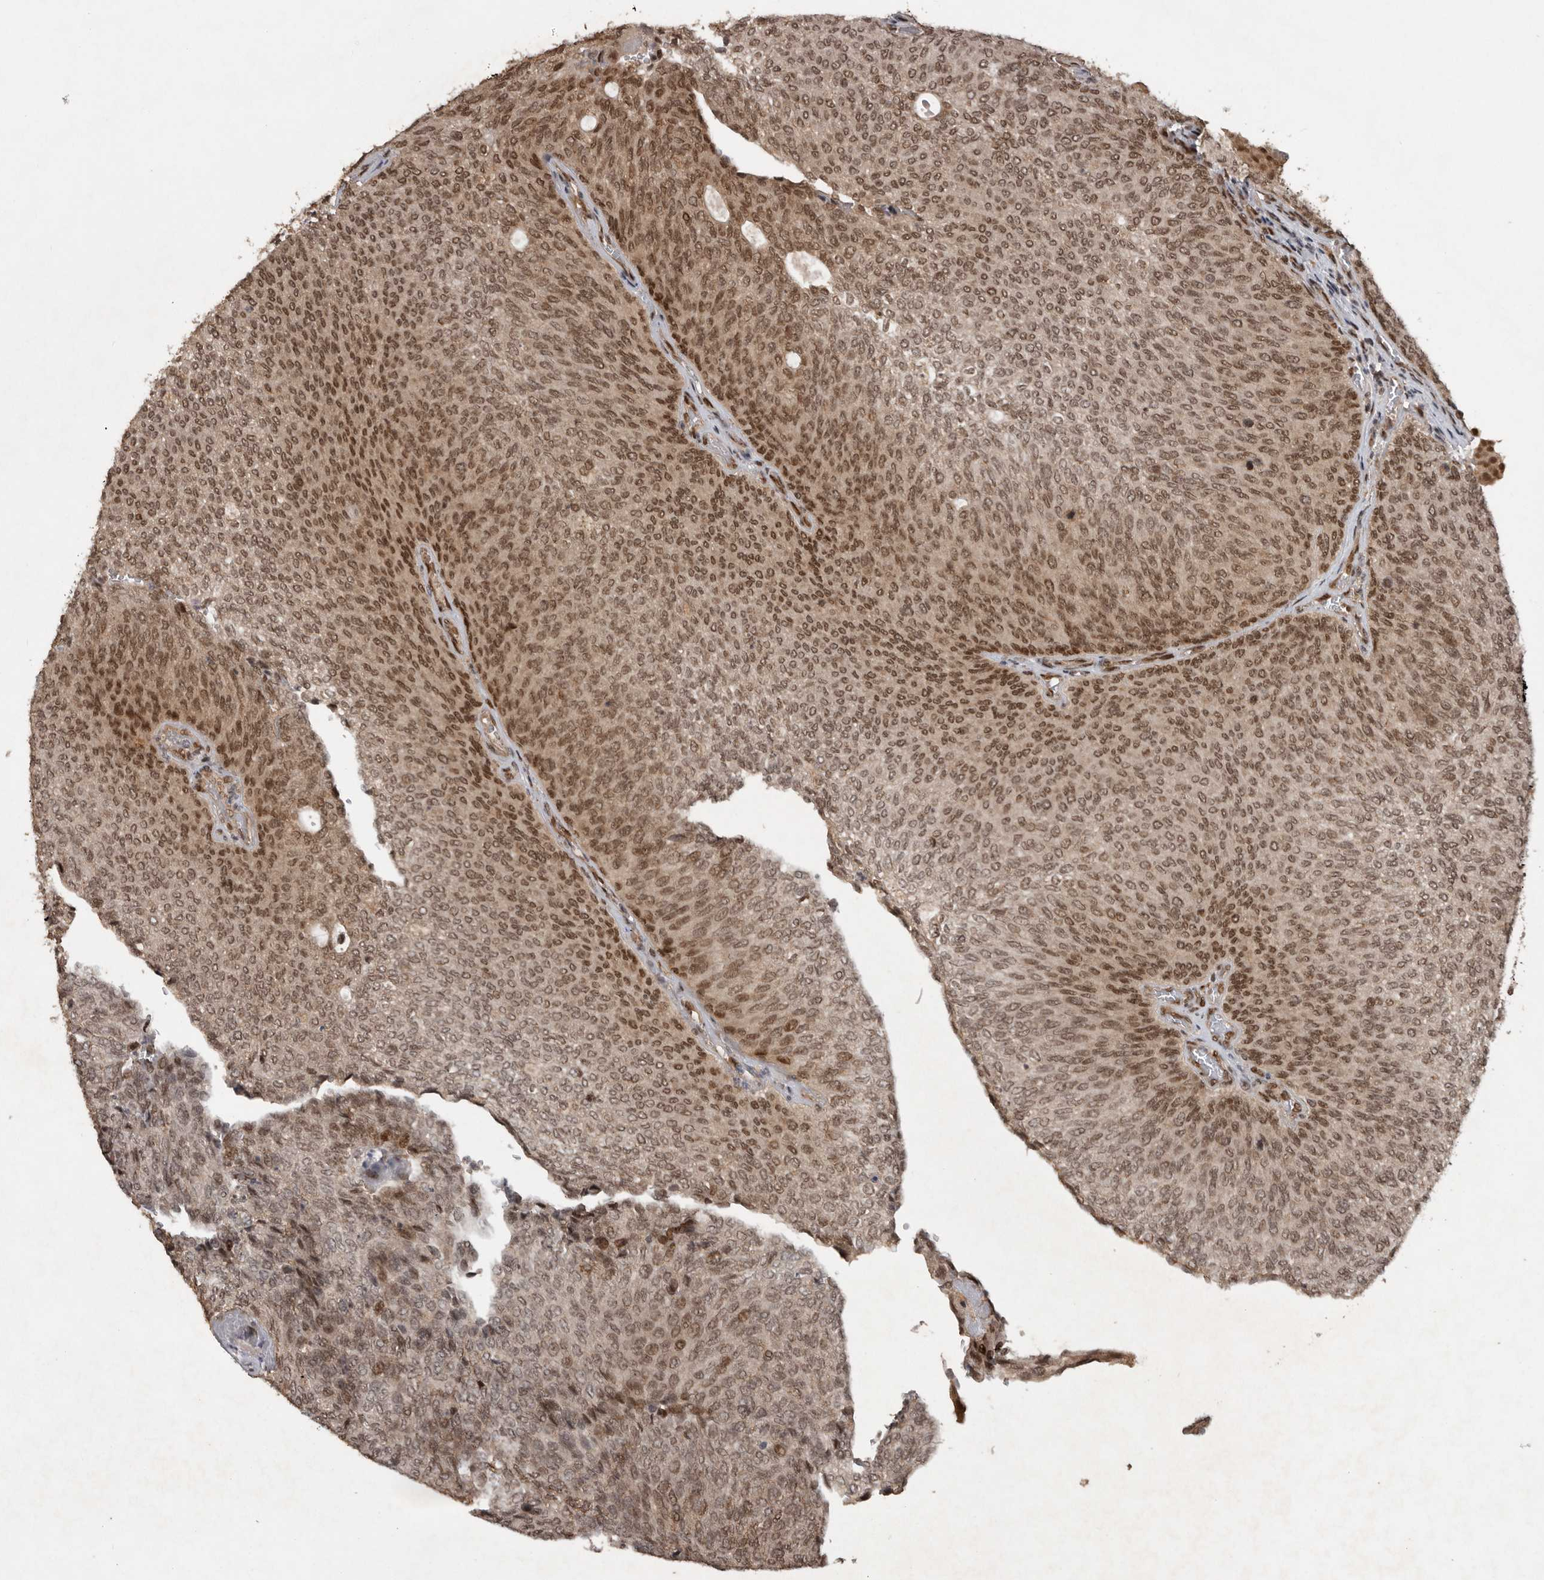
{"staining": {"intensity": "strong", "quantity": "25%-75%", "location": "cytoplasmic/membranous,nuclear"}, "tissue": "urothelial cancer", "cell_type": "Tumor cells", "image_type": "cancer", "snomed": [{"axis": "morphology", "description": "Urothelial carcinoma, Low grade"}, {"axis": "topography", "description": "Urinary bladder"}], "caption": "Immunohistochemistry (IHC) micrograph of neoplastic tissue: human urothelial carcinoma (low-grade) stained using IHC reveals high levels of strong protein expression localized specifically in the cytoplasmic/membranous and nuclear of tumor cells, appearing as a cytoplasmic/membranous and nuclear brown color.", "gene": "CDC27", "patient": {"sex": "female", "age": 79}}